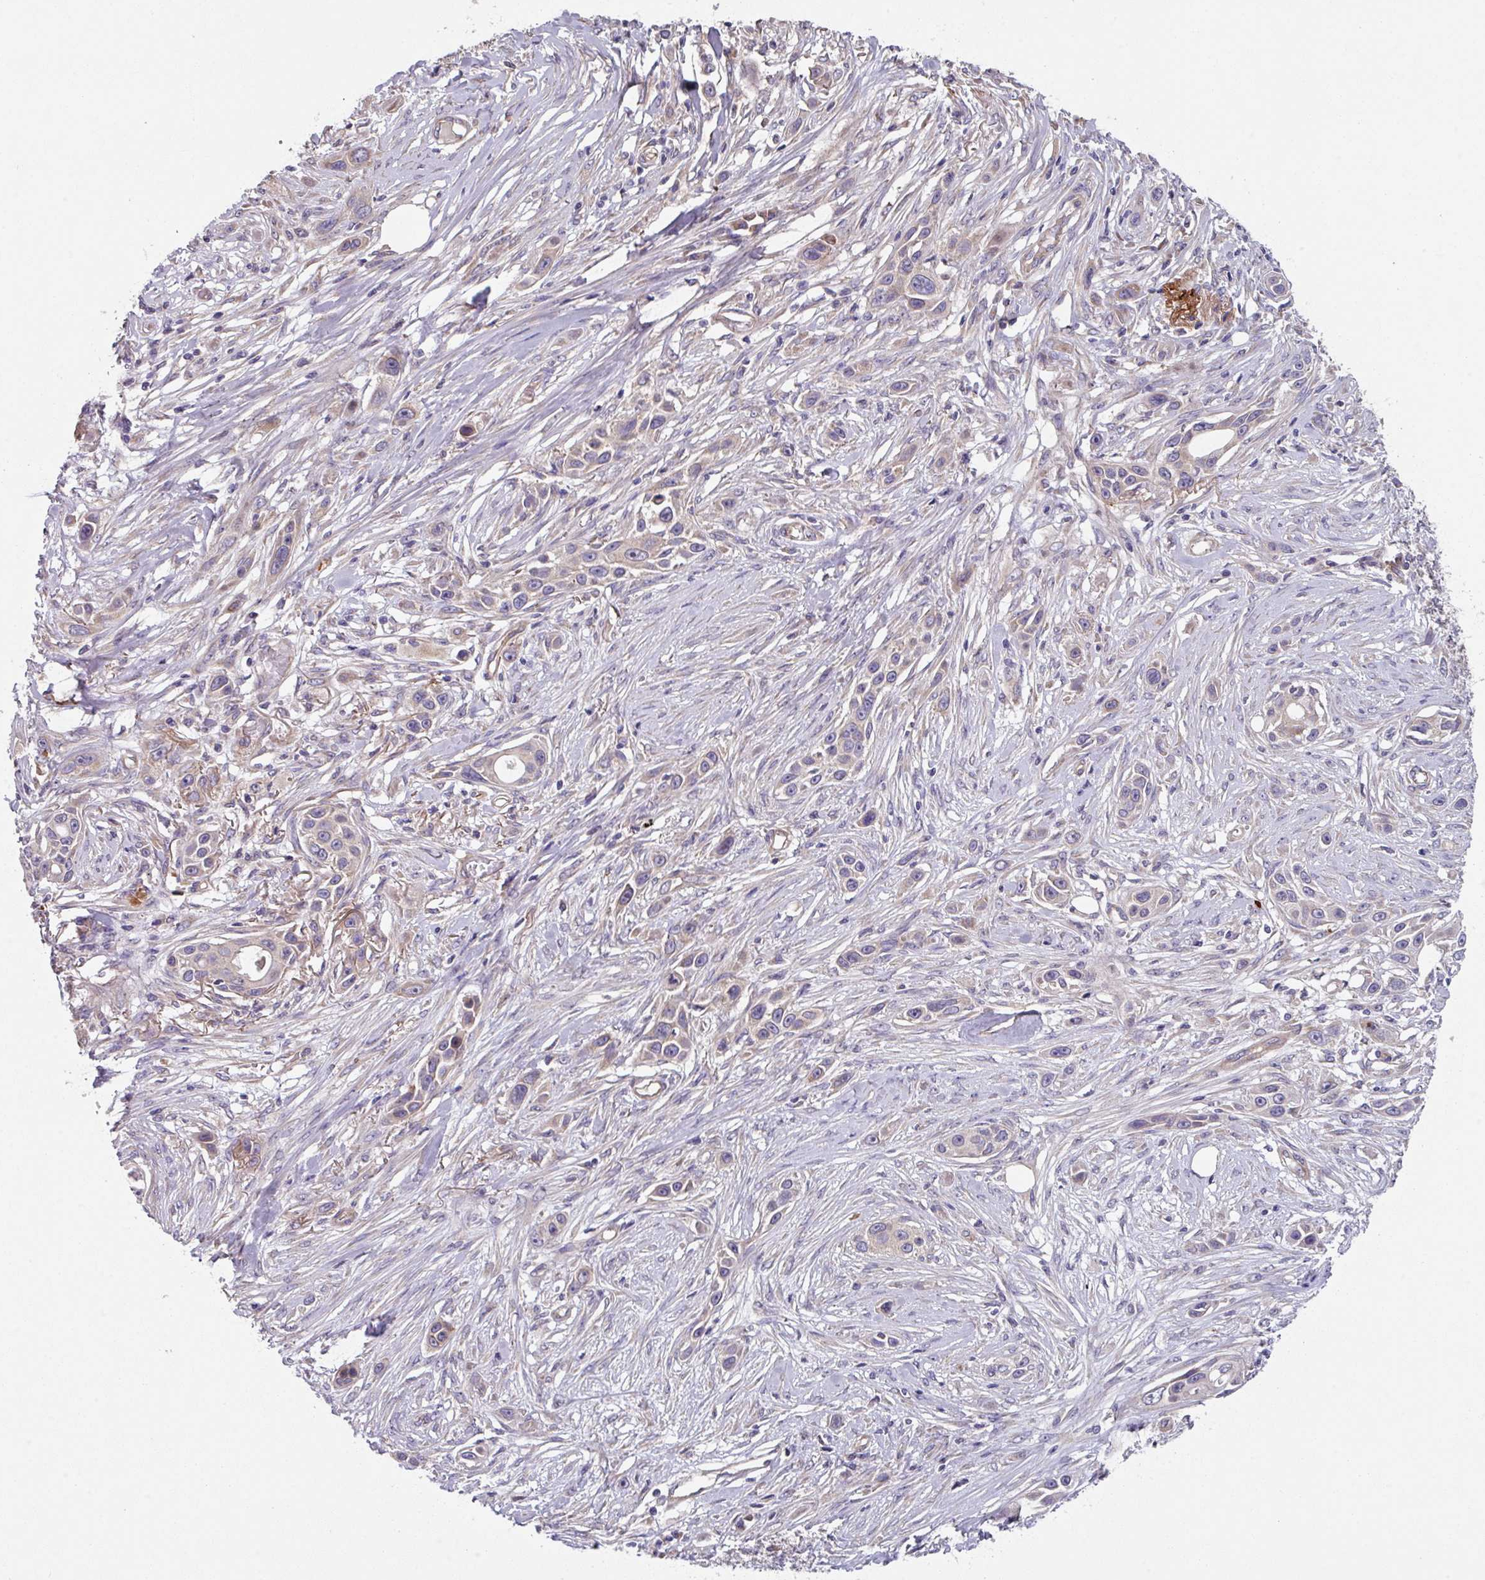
{"staining": {"intensity": "weak", "quantity": "<25%", "location": "cytoplasmic/membranous"}, "tissue": "skin cancer", "cell_type": "Tumor cells", "image_type": "cancer", "snomed": [{"axis": "morphology", "description": "Squamous cell carcinoma, NOS"}, {"axis": "topography", "description": "Skin"}], "caption": "Tumor cells are negative for protein expression in human skin squamous cell carcinoma.", "gene": "DCAF12L2", "patient": {"sex": "female", "age": 69}}